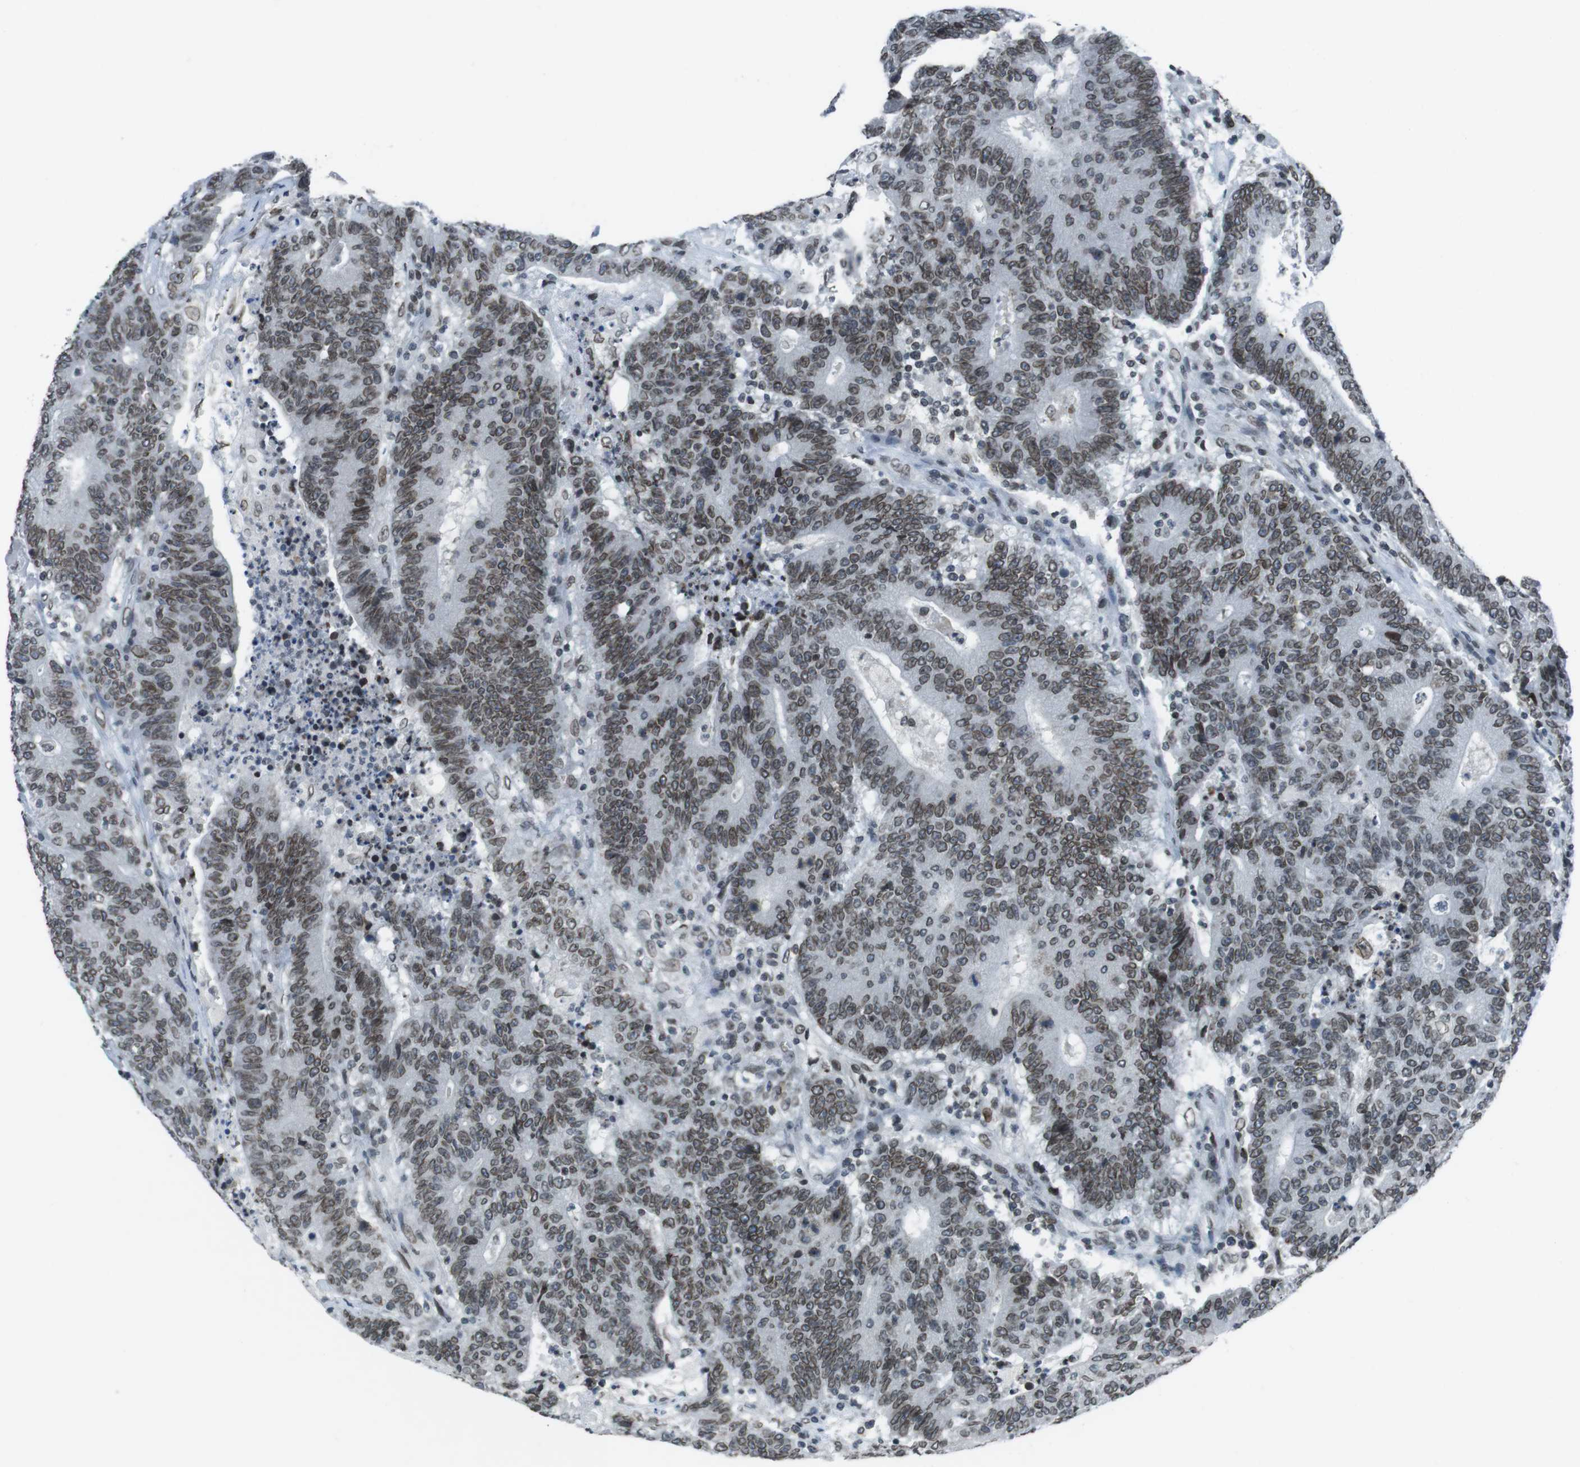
{"staining": {"intensity": "moderate", "quantity": ">75%", "location": "cytoplasmic/membranous,nuclear"}, "tissue": "colorectal cancer", "cell_type": "Tumor cells", "image_type": "cancer", "snomed": [{"axis": "morphology", "description": "Normal tissue, NOS"}, {"axis": "morphology", "description": "Adenocarcinoma, NOS"}, {"axis": "topography", "description": "Colon"}], "caption": "Tumor cells demonstrate medium levels of moderate cytoplasmic/membranous and nuclear staining in approximately >75% of cells in colorectal cancer. (IHC, brightfield microscopy, high magnification).", "gene": "MAD1L1", "patient": {"sex": "female", "age": 75}}